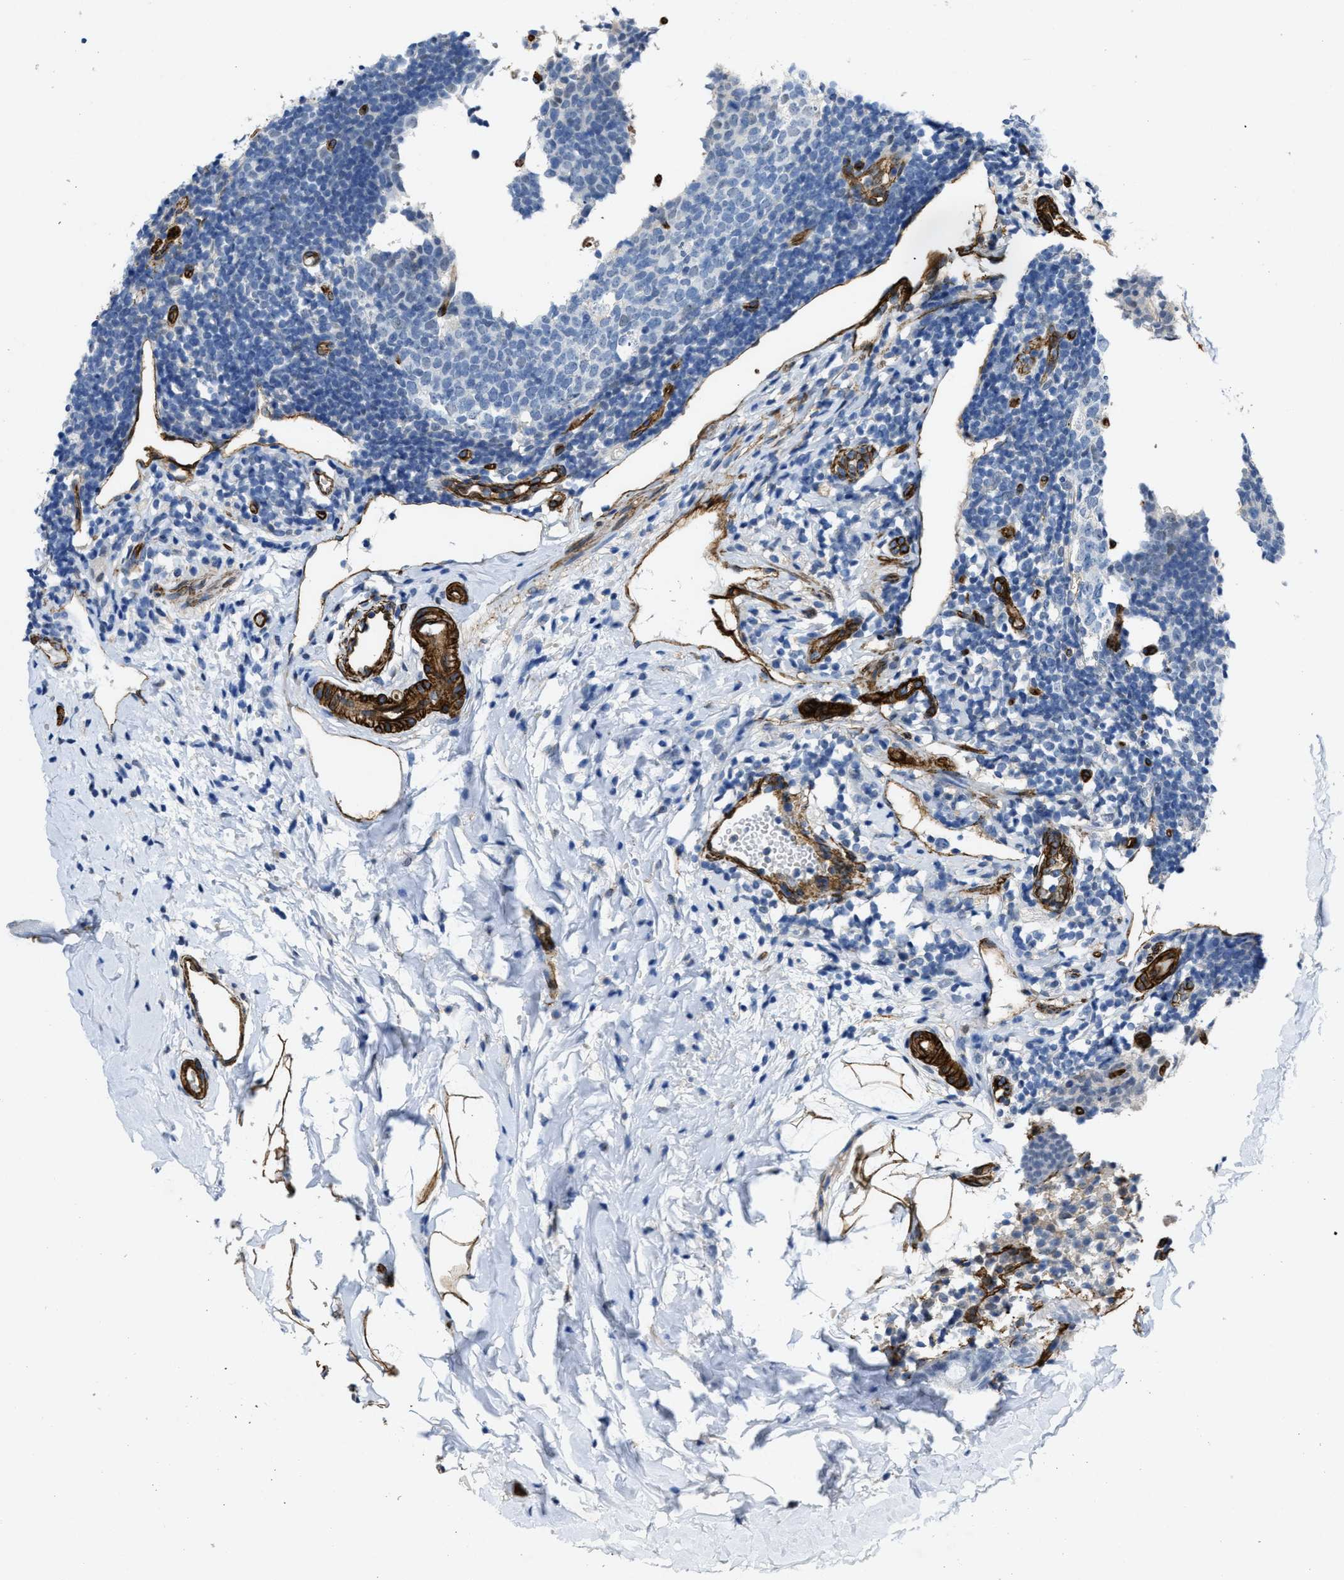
{"staining": {"intensity": "negative", "quantity": "none", "location": "none"}, "tissue": "appendix", "cell_type": "Glandular cells", "image_type": "normal", "snomed": [{"axis": "morphology", "description": "Normal tissue, NOS"}, {"axis": "topography", "description": "Appendix"}], "caption": "A micrograph of human appendix is negative for staining in glandular cells. (Immunohistochemistry (ihc), brightfield microscopy, high magnification).", "gene": "NAB1", "patient": {"sex": "female", "age": 20}}